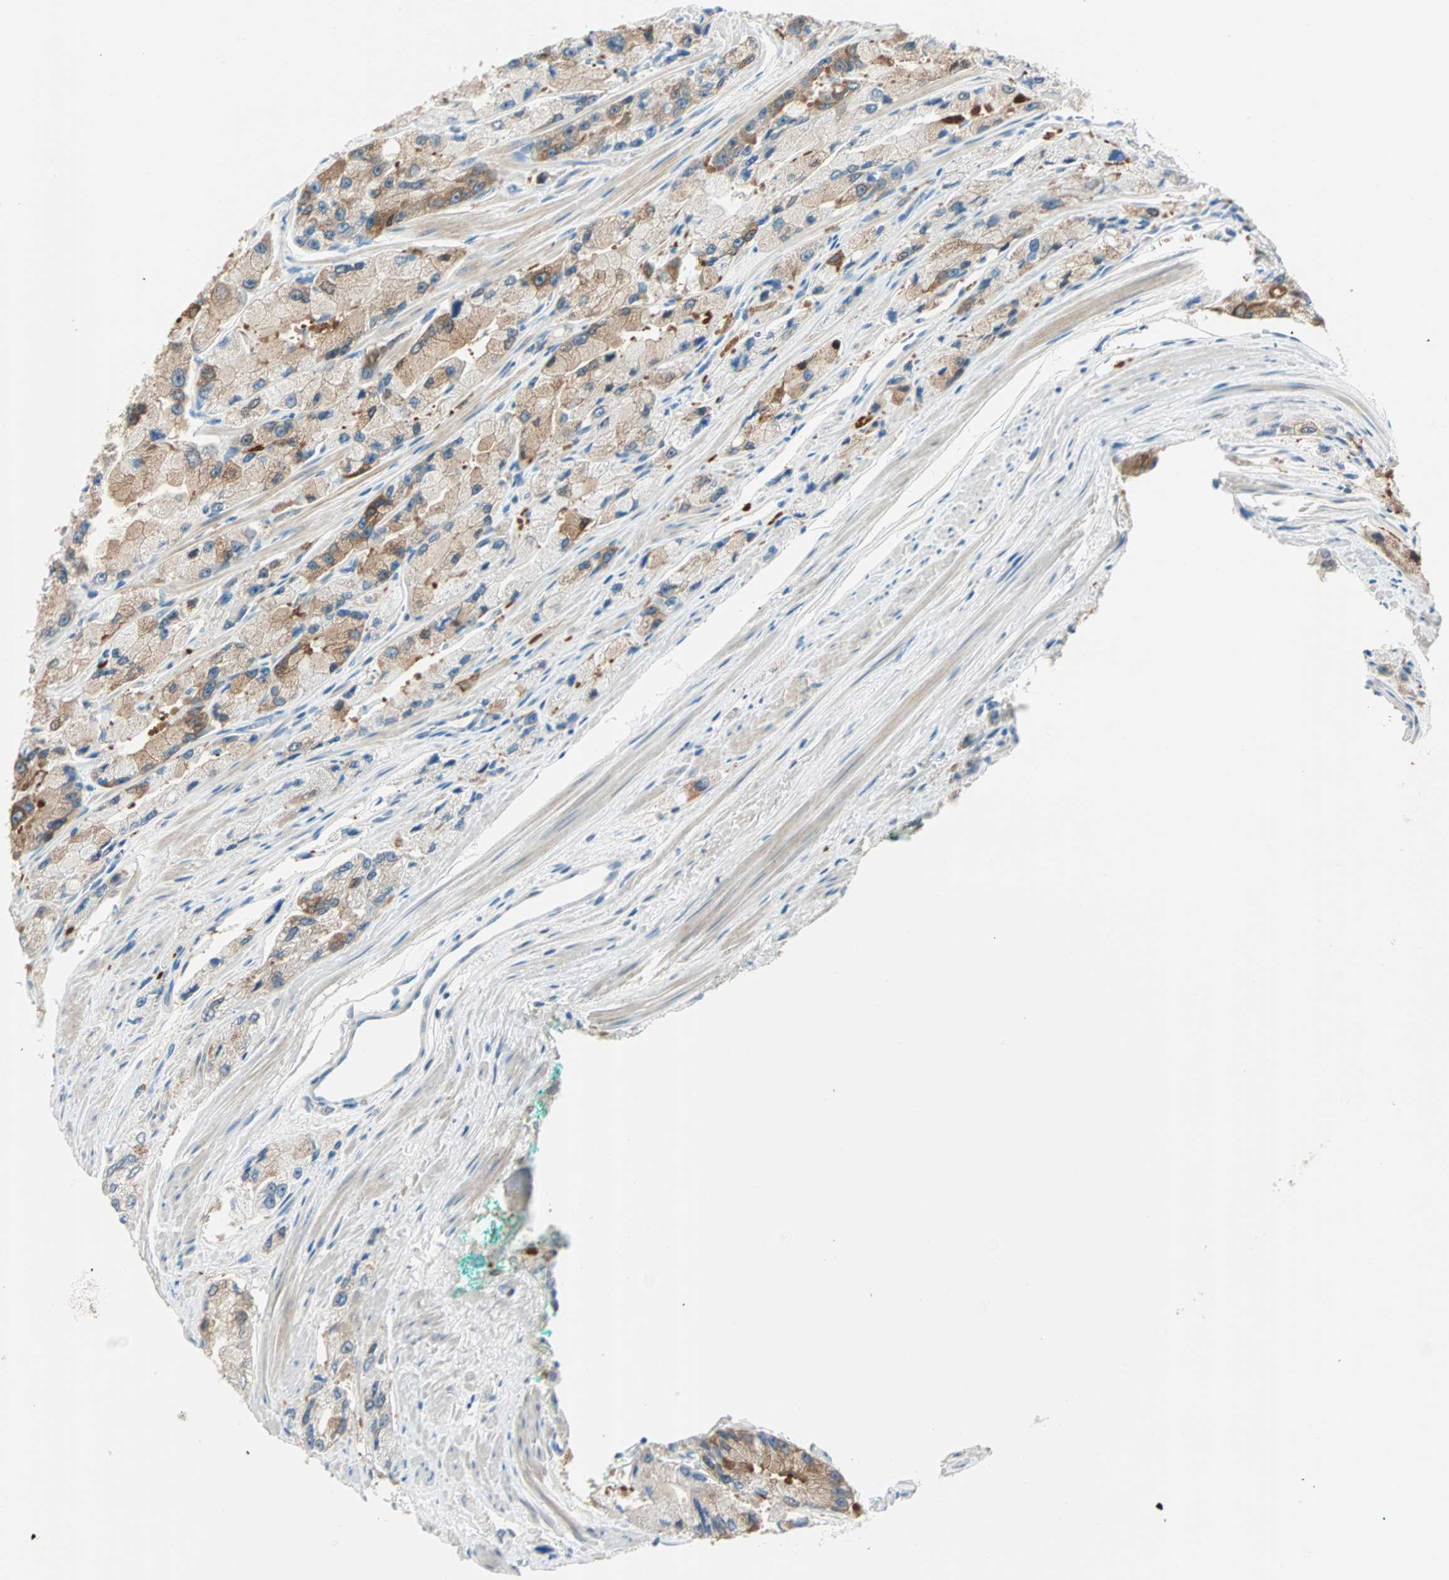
{"staining": {"intensity": "moderate", "quantity": "25%-75%", "location": "cytoplasmic/membranous"}, "tissue": "prostate cancer", "cell_type": "Tumor cells", "image_type": "cancer", "snomed": [{"axis": "morphology", "description": "Adenocarcinoma, High grade"}, {"axis": "topography", "description": "Prostate"}], "caption": "Immunohistochemical staining of adenocarcinoma (high-grade) (prostate) reveals medium levels of moderate cytoplasmic/membranous protein expression in approximately 25%-75% of tumor cells. The protein is stained brown, and the nuclei are stained in blue (DAB IHC with brightfield microscopy, high magnification).", "gene": "ATF6", "patient": {"sex": "male", "age": 58}}